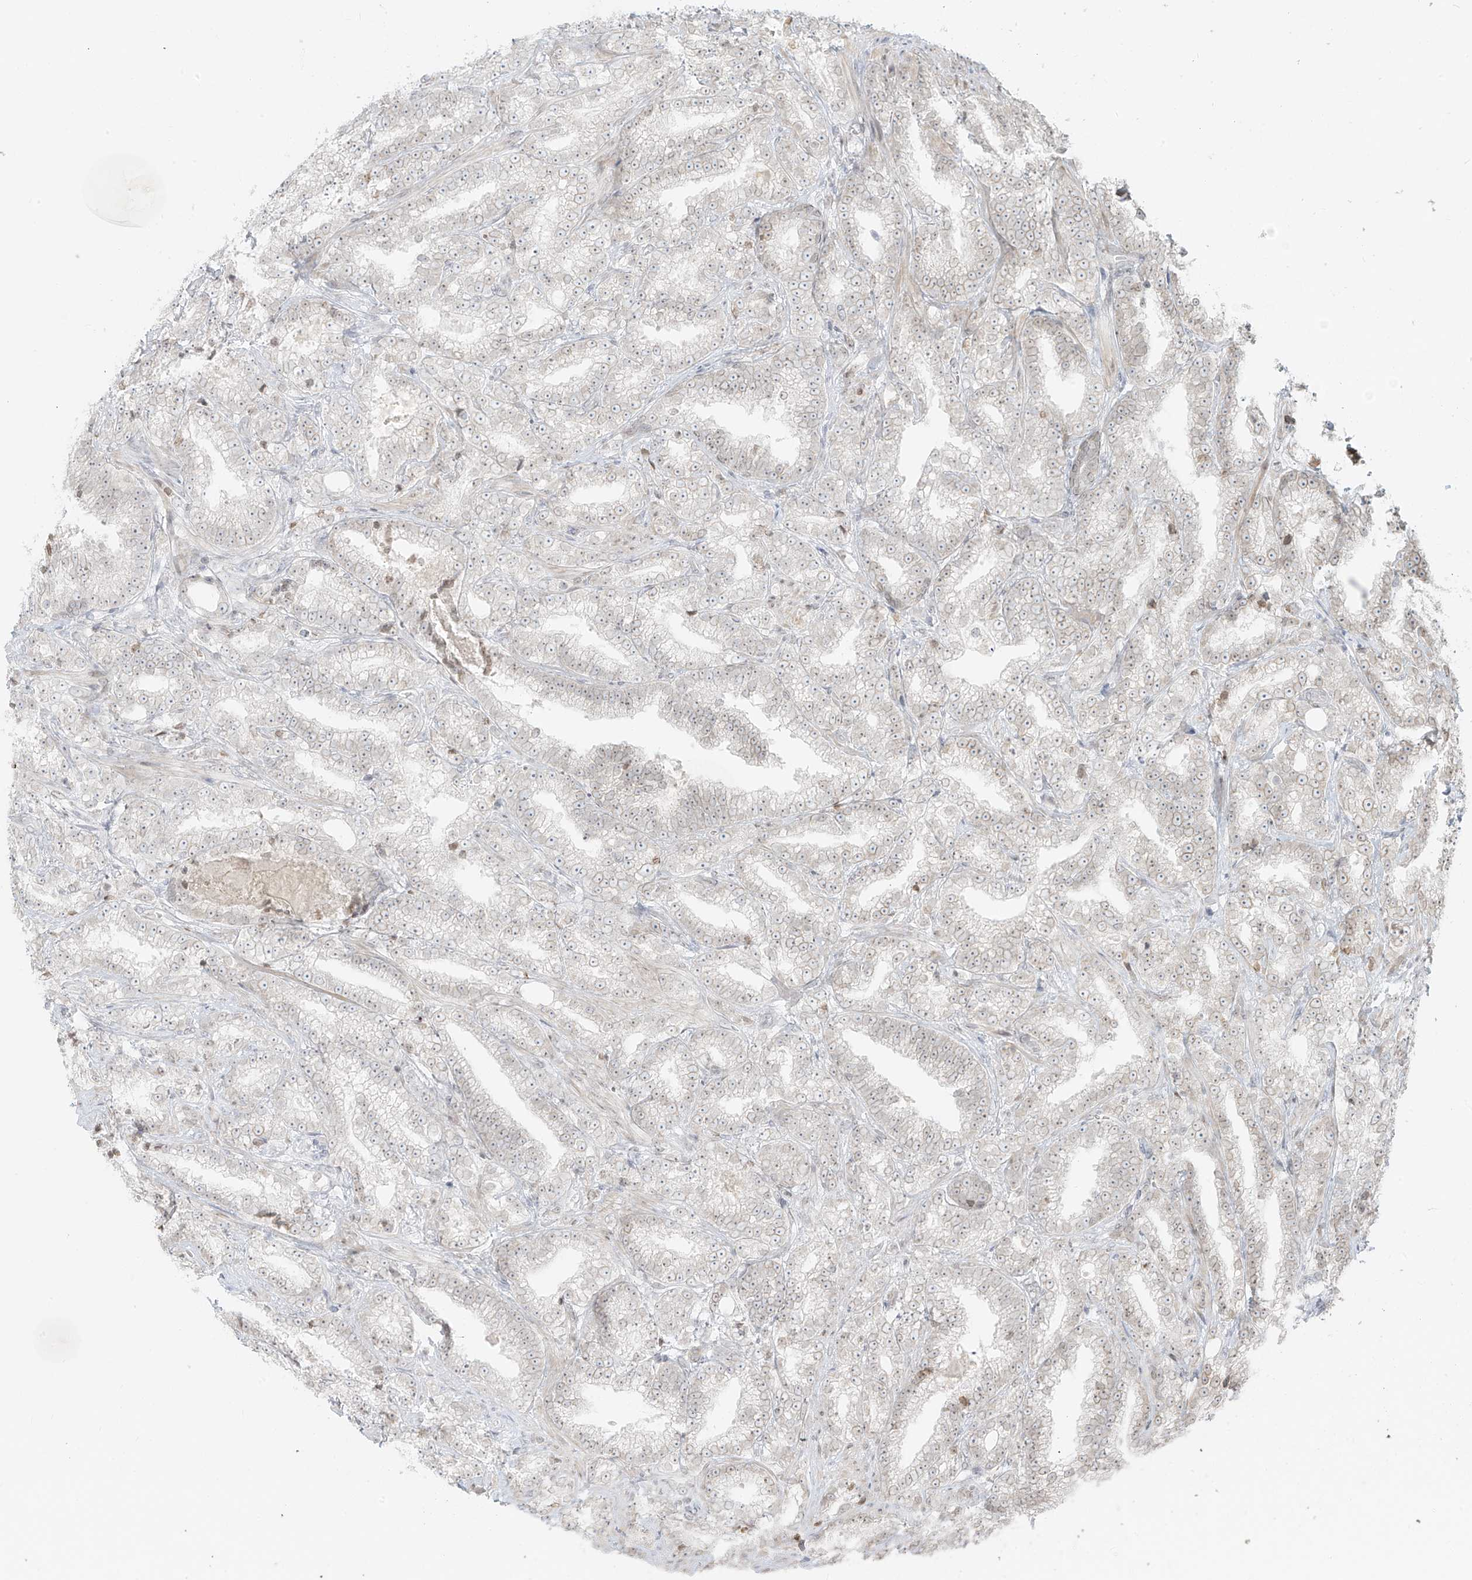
{"staining": {"intensity": "negative", "quantity": "none", "location": "none"}, "tissue": "prostate cancer", "cell_type": "Tumor cells", "image_type": "cancer", "snomed": [{"axis": "morphology", "description": "Adenocarcinoma, High grade"}, {"axis": "topography", "description": "Prostate and seminal vesicle, NOS"}], "caption": "Micrograph shows no protein positivity in tumor cells of prostate cancer (adenocarcinoma (high-grade)) tissue.", "gene": "OSBPL7", "patient": {"sex": "male", "age": 67}}